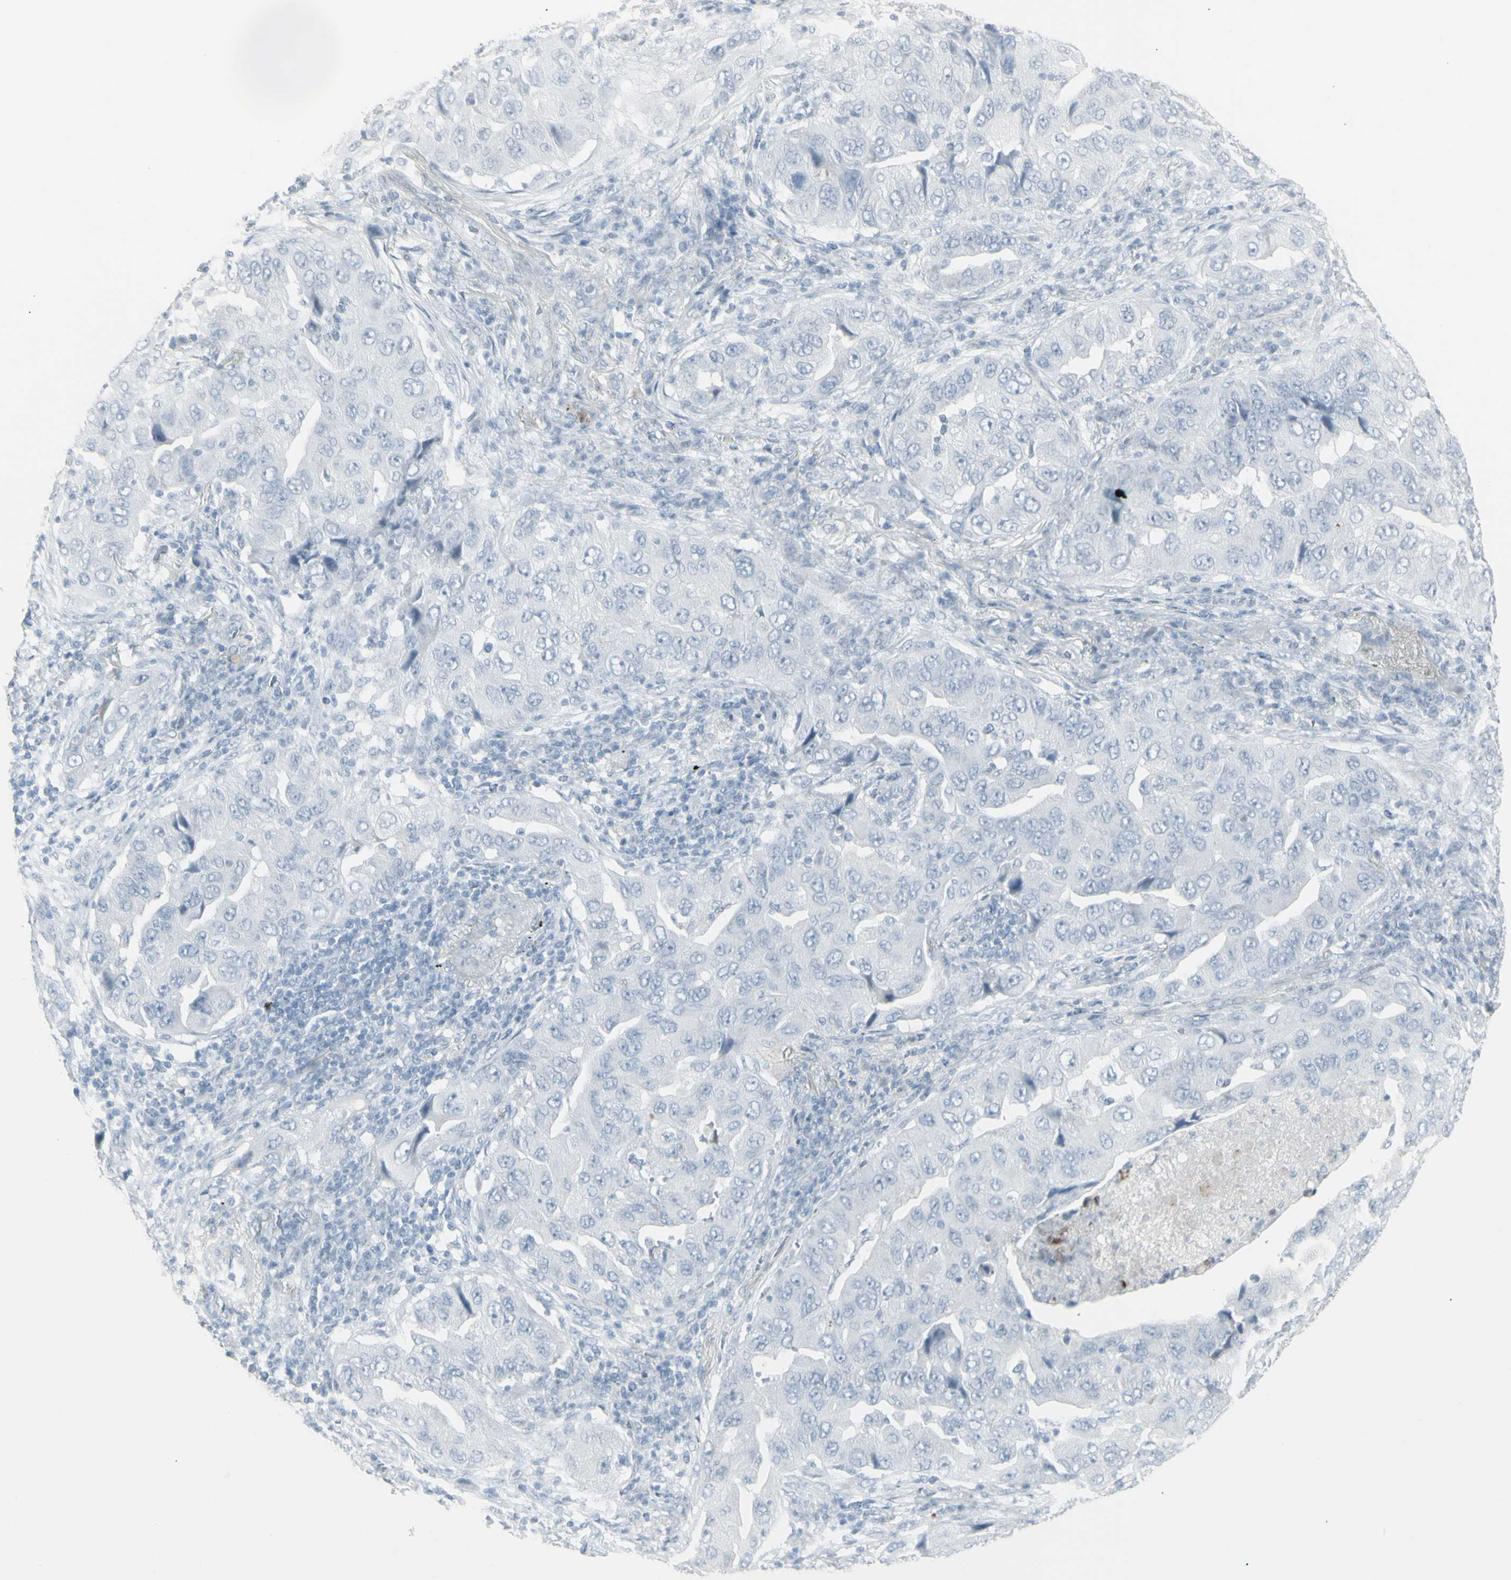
{"staining": {"intensity": "negative", "quantity": "none", "location": "none"}, "tissue": "lung cancer", "cell_type": "Tumor cells", "image_type": "cancer", "snomed": [{"axis": "morphology", "description": "Adenocarcinoma, NOS"}, {"axis": "topography", "description": "Lung"}], "caption": "Human lung cancer stained for a protein using immunohistochemistry demonstrates no expression in tumor cells.", "gene": "YBX2", "patient": {"sex": "female", "age": 65}}